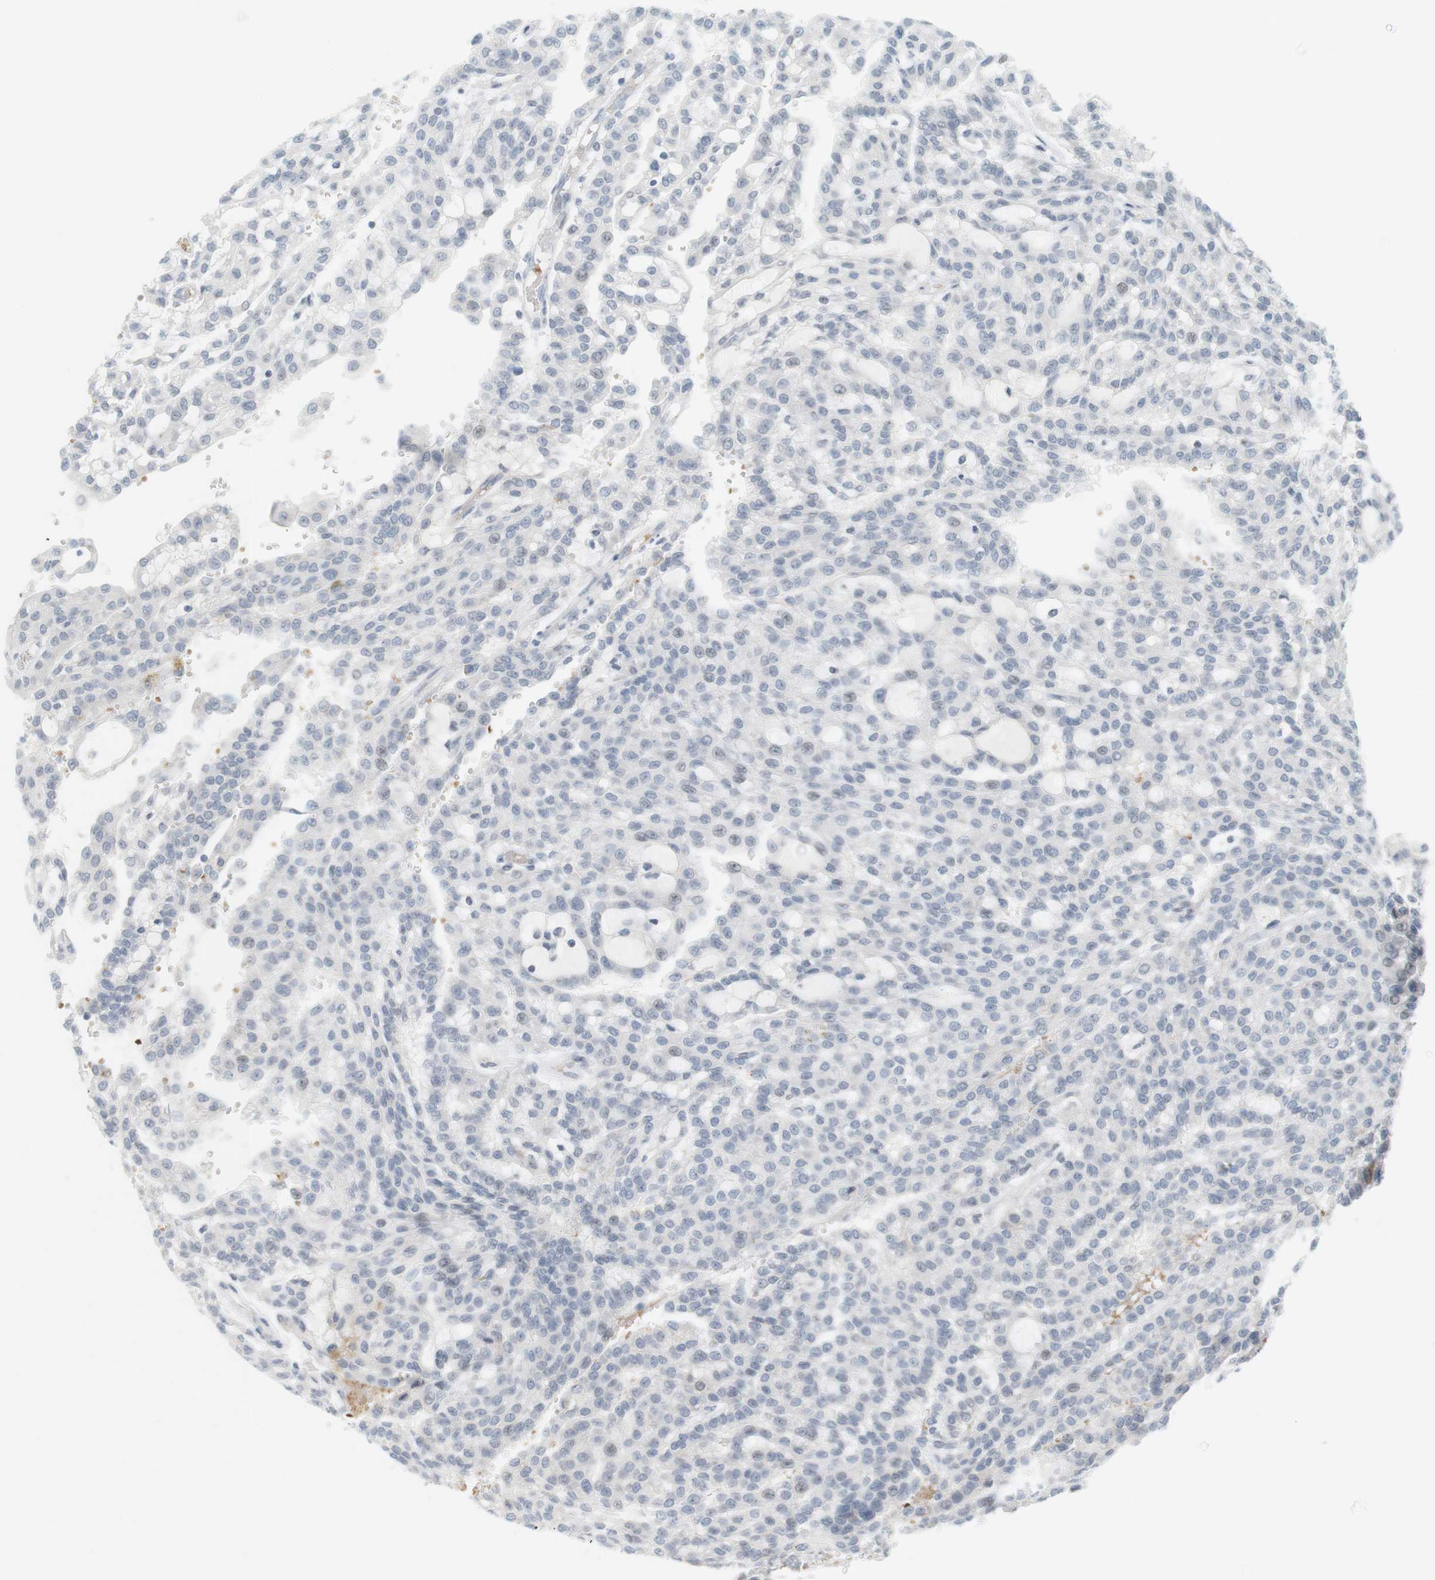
{"staining": {"intensity": "negative", "quantity": "none", "location": "none"}, "tissue": "renal cancer", "cell_type": "Tumor cells", "image_type": "cancer", "snomed": [{"axis": "morphology", "description": "Adenocarcinoma, NOS"}, {"axis": "topography", "description": "Kidney"}], "caption": "This is an IHC histopathology image of adenocarcinoma (renal). There is no positivity in tumor cells.", "gene": "DMC1", "patient": {"sex": "male", "age": 63}}